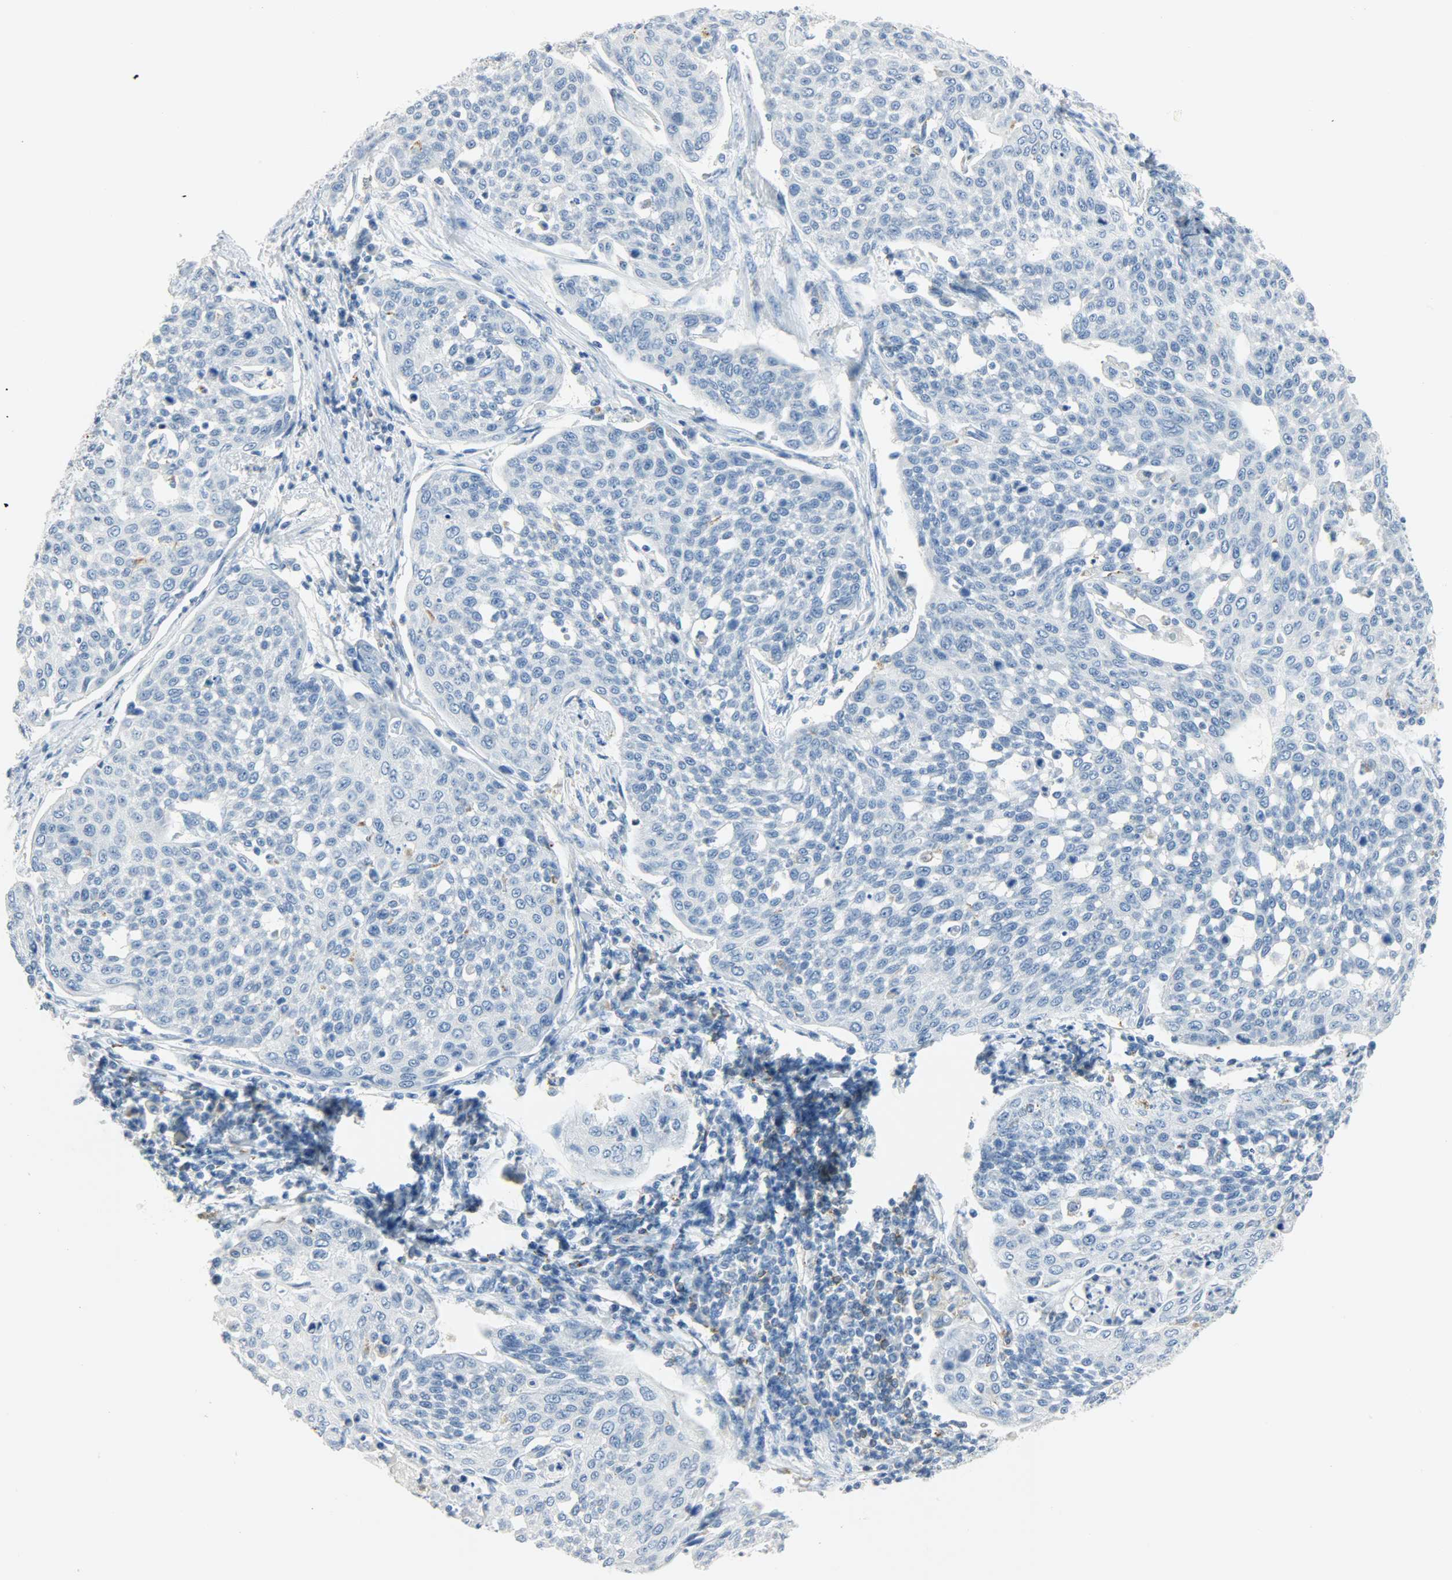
{"staining": {"intensity": "negative", "quantity": "none", "location": "none"}, "tissue": "cervical cancer", "cell_type": "Tumor cells", "image_type": "cancer", "snomed": [{"axis": "morphology", "description": "Squamous cell carcinoma, NOS"}, {"axis": "topography", "description": "Cervix"}], "caption": "Human cervical cancer (squamous cell carcinoma) stained for a protein using immunohistochemistry (IHC) shows no staining in tumor cells.", "gene": "PTPN6", "patient": {"sex": "female", "age": 34}}